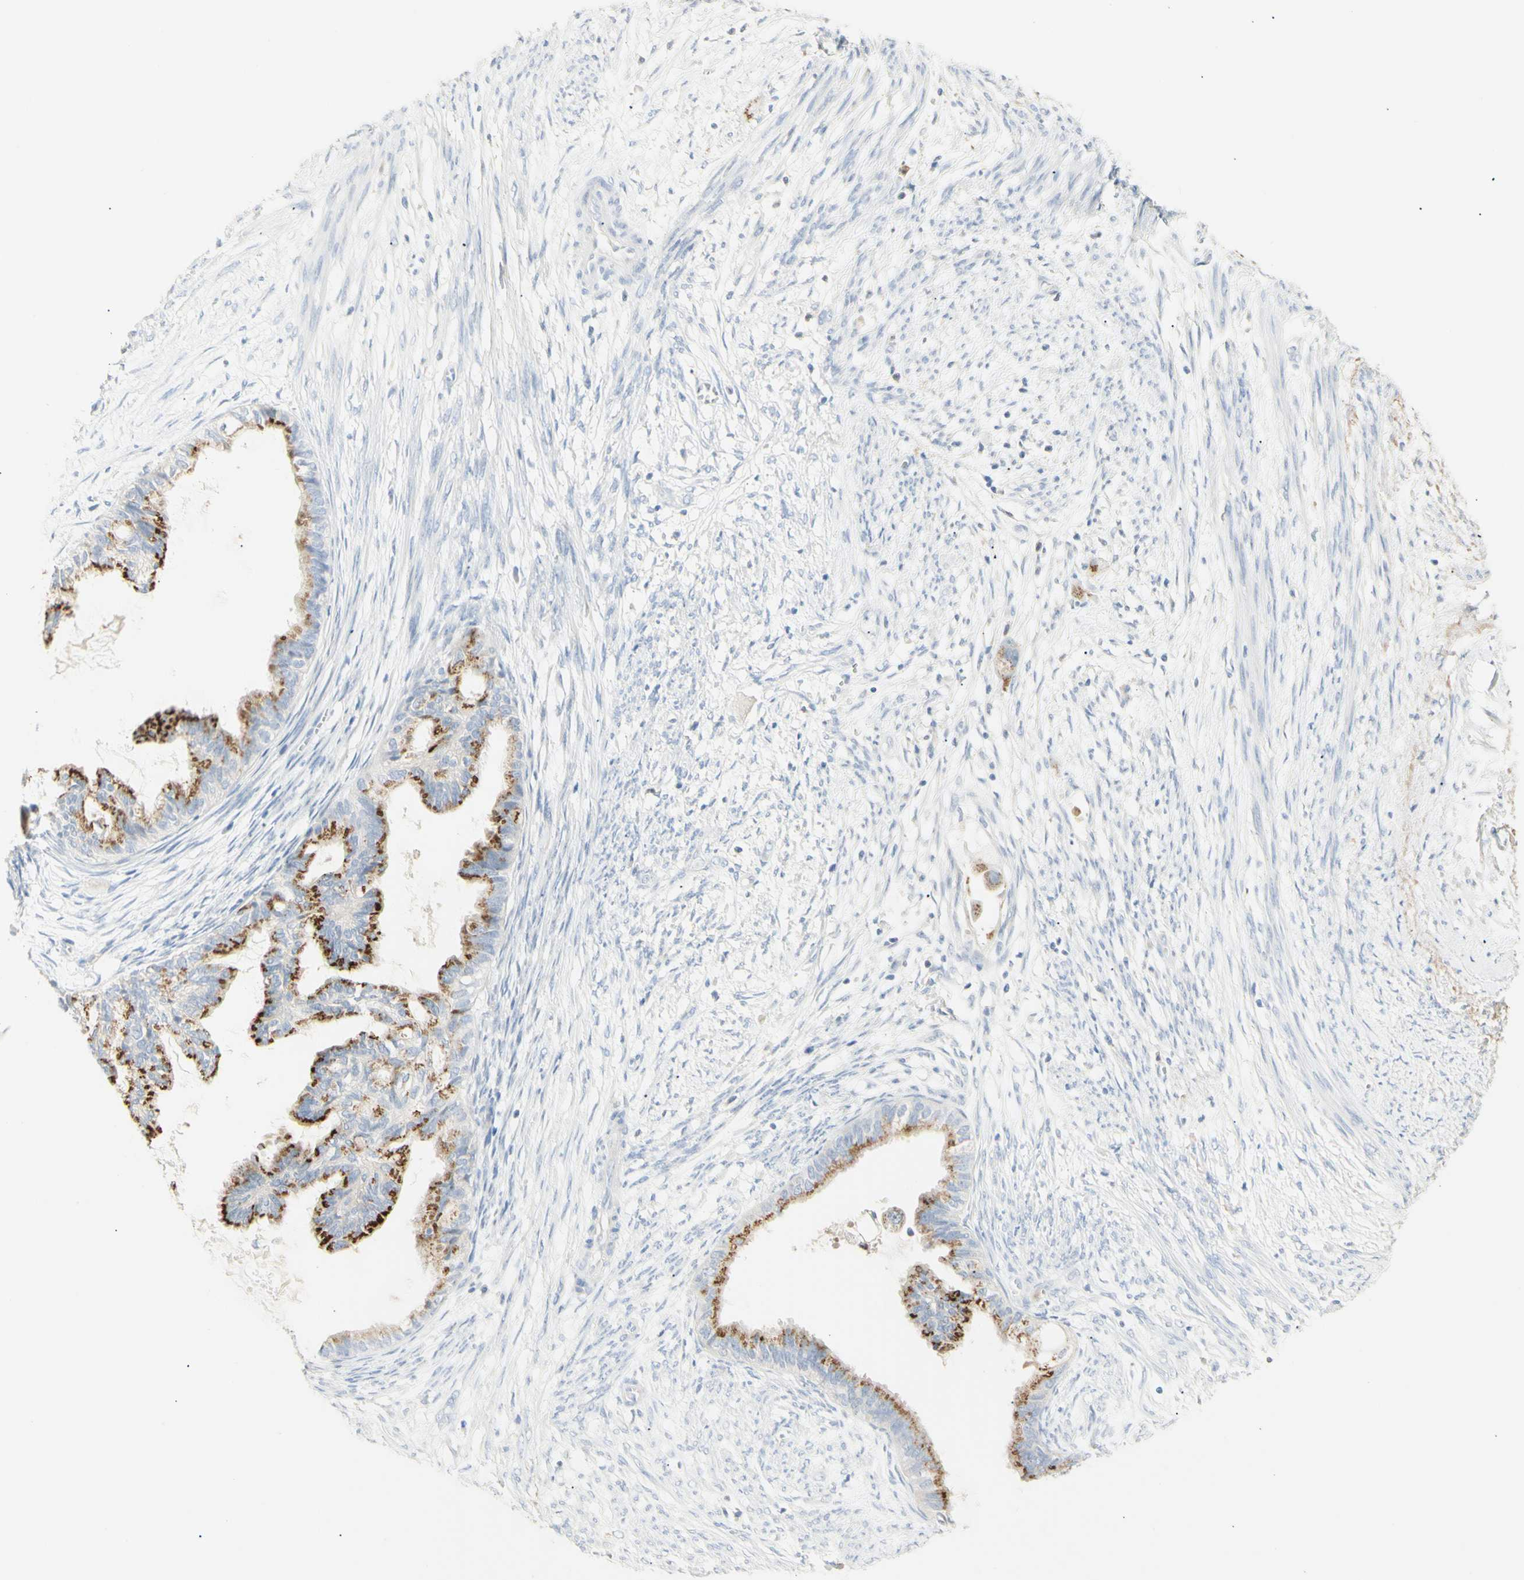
{"staining": {"intensity": "moderate", "quantity": ">75%", "location": "cytoplasmic/membranous"}, "tissue": "cervical cancer", "cell_type": "Tumor cells", "image_type": "cancer", "snomed": [{"axis": "morphology", "description": "Normal tissue, NOS"}, {"axis": "morphology", "description": "Adenocarcinoma, NOS"}, {"axis": "topography", "description": "Cervix"}, {"axis": "topography", "description": "Endometrium"}], "caption": "Immunohistochemical staining of cervical cancer (adenocarcinoma) exhibits medium levels of moderate cytoplasmic/membranous staining in about >75% of tumor cells.", "gene": "B4GALNT3", "patient": {"sex": "female", "age": 86}}